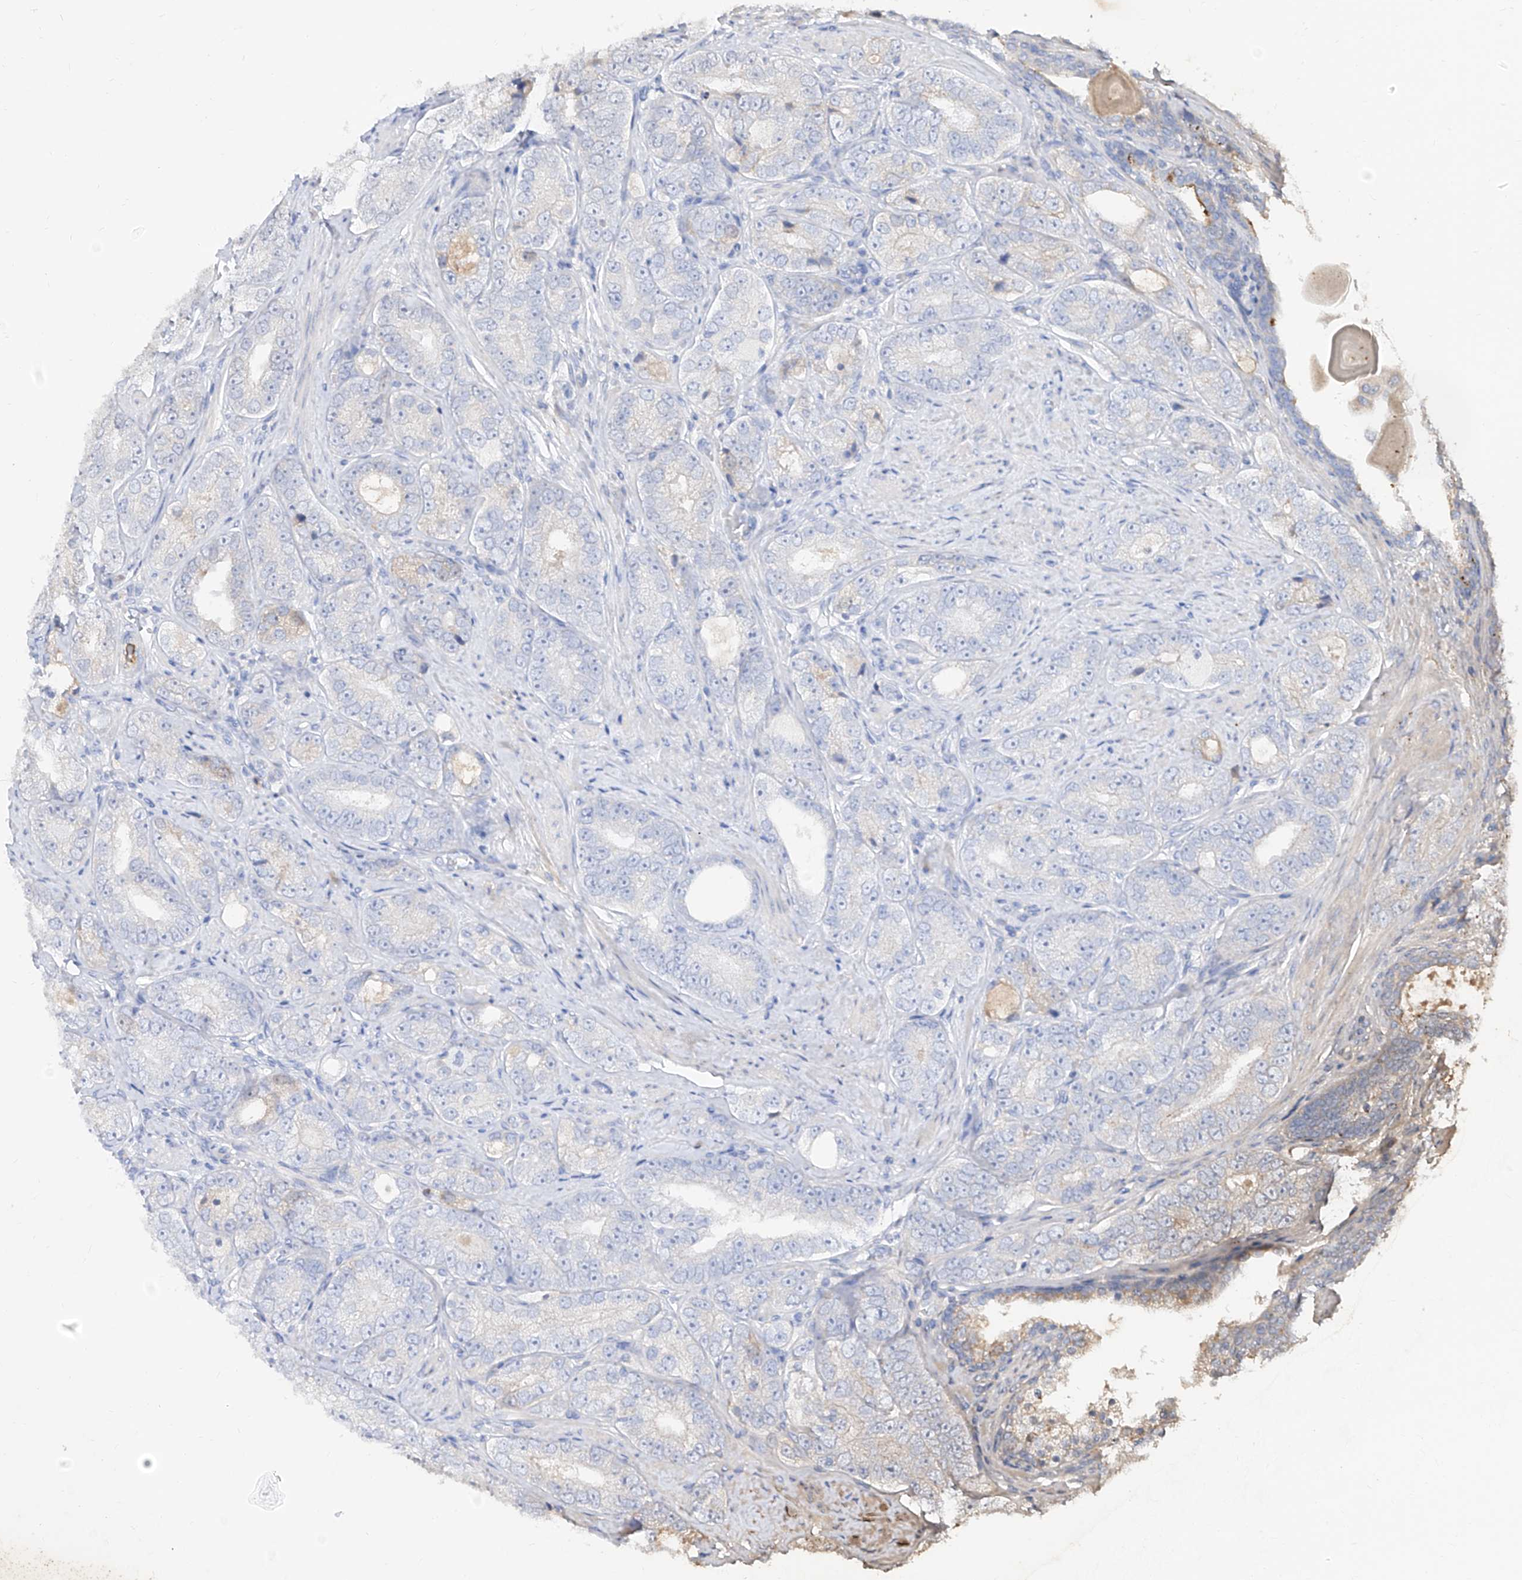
{"staining": {"intensity": "negative", "quantity": "none", "location": "none"}, "tissue": "prostate cancer", "cell_type": "Tumor cells", "image_type": "cancer", "snomed": [{"axis": "morphology", "description": "Adenocarcinoma, High grade"}, {"axis": "topography", "description": "Prostate"}], "caption": "Immunohistochemical staining of human adenocarcinoma (high-grade) (prostate) shows no significant expression in tumor cells. (DAB (3,3'-diaminobenzidine) IHC visualized using brightfield microscopy, high magnification).", "gene": "C4A", "patient": {"sex": "male", "age": 56}}